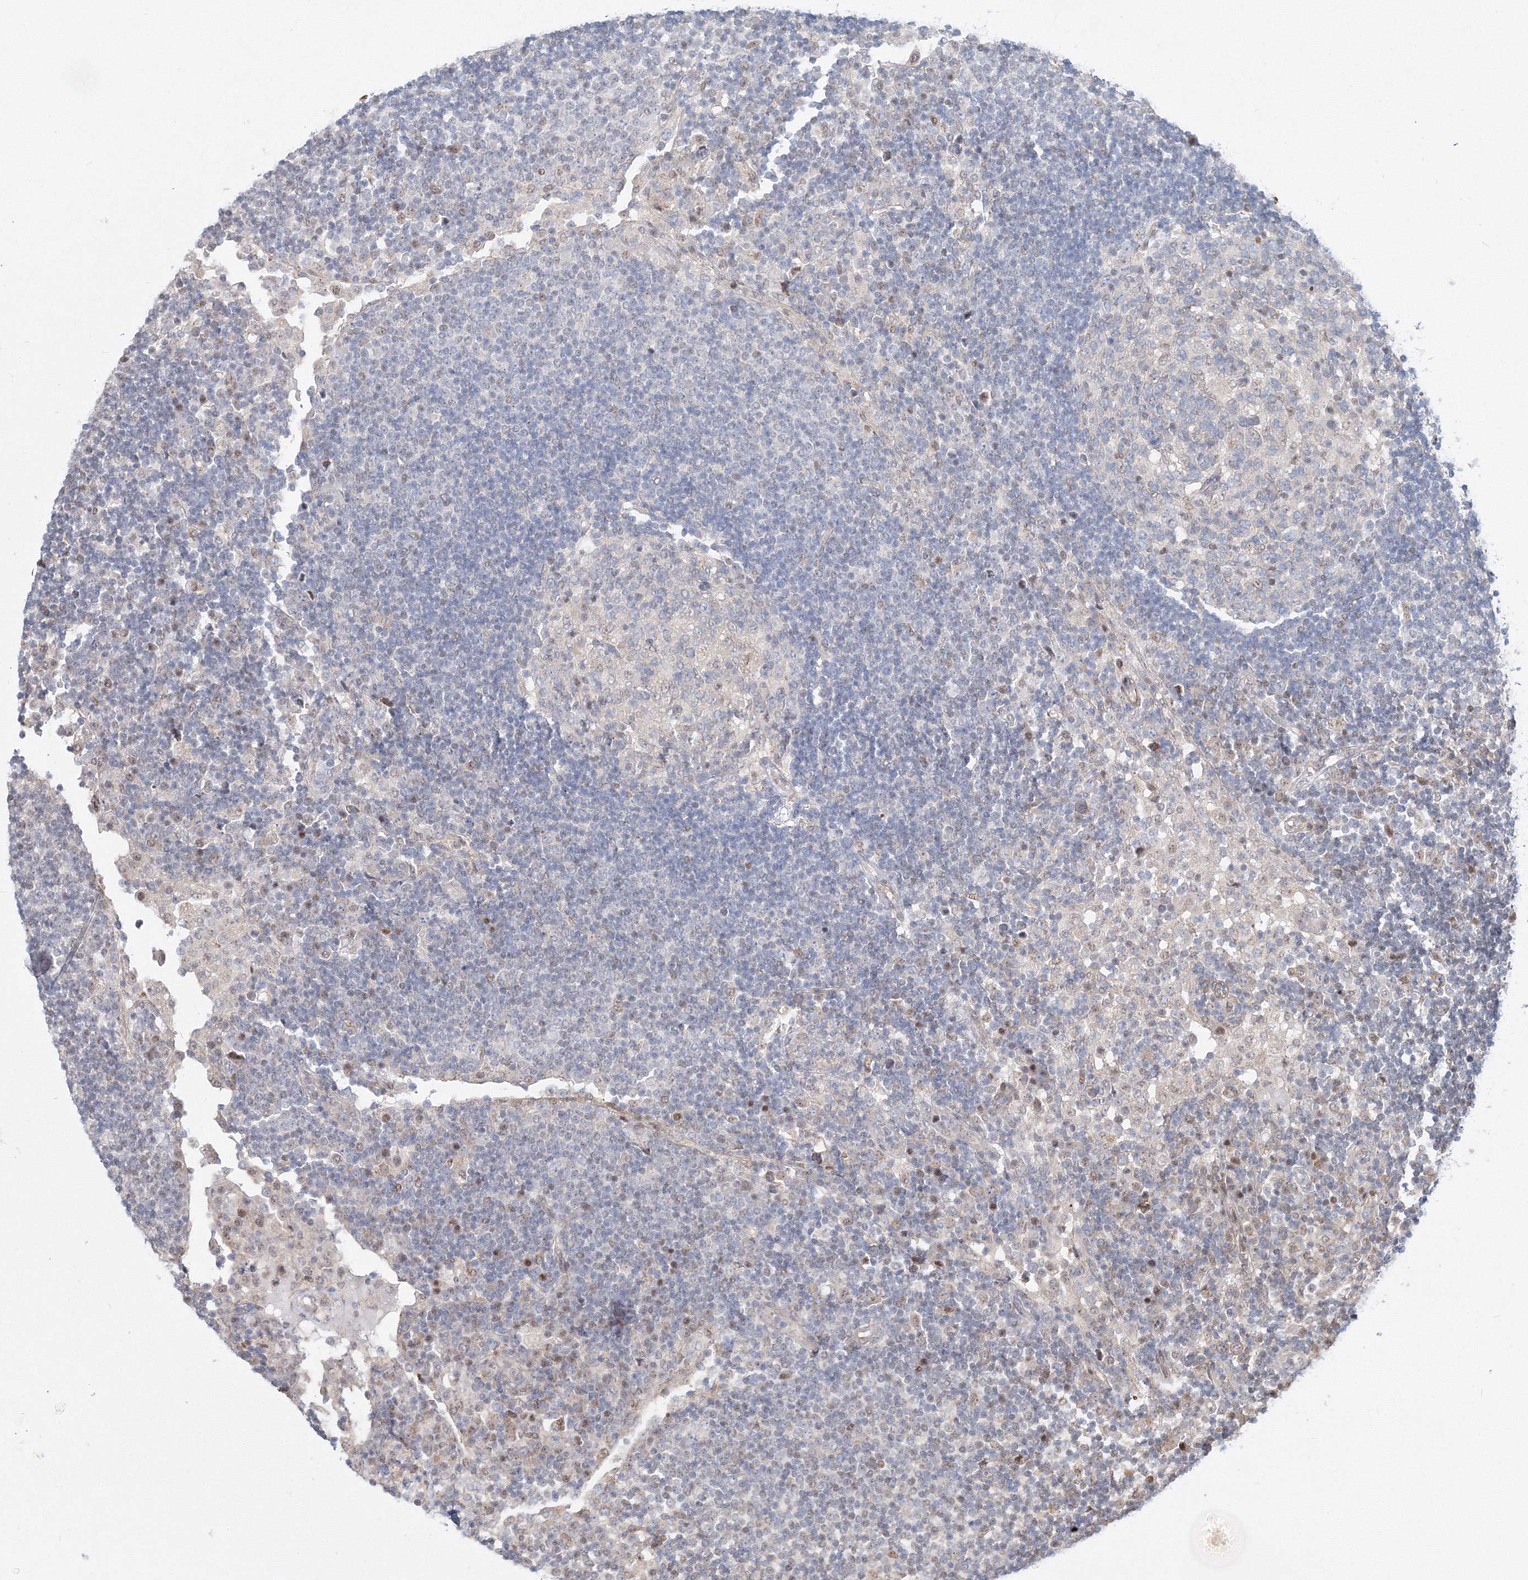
{"staining": {"intensity": "negative", "quantity": "none", "location": "none"}, "tissue": "lymph node", "cell_type": "Germinal center cells", "image_type": "normal", "snomed": [{"axis": "morphology", "description": "Normal tissue, NOS"}, {"axis": "topography", "description": "Lymph node"}], "caption": "Protein analysis of normal lymph node demonstrates no significant expression in germinal center cells. (Stains: DAB immunohistochemistry with hematoxylin counter stain, Microscopy: brightfield microscopy at high magnification).", "gene": "ARHGAP21", "patient": {"sex": "female", "age": 53}}